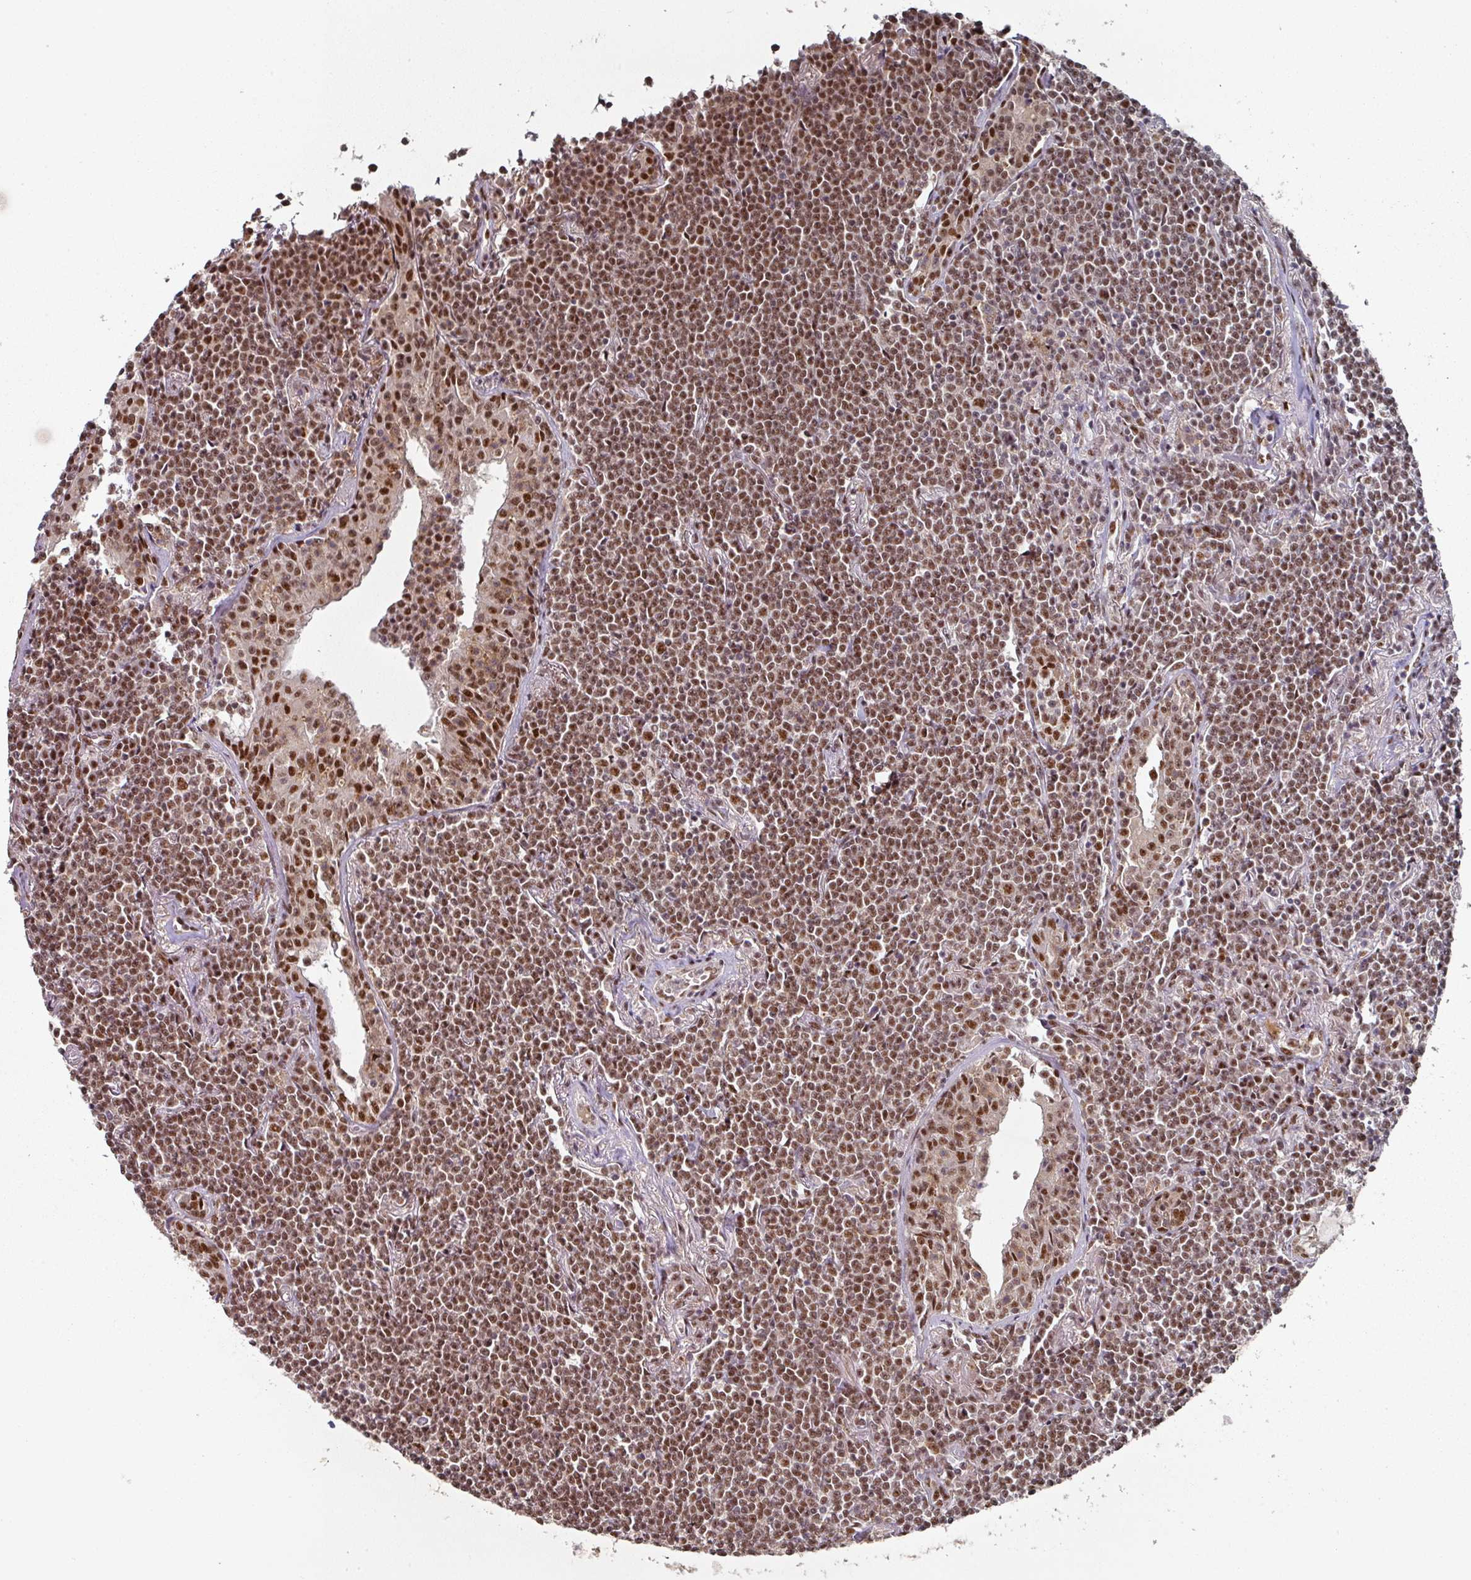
{"staining": {"intensity": "moderate", "quantity": ">75%", "location": "nuclear"}, "tissue": "lymphoma", "cell_type": "Tumor cells", "image_type": "cancer", "snomed": [{"axis": "morphology", "description": "Malignant lymphoma, non-Hodgkin's type, Low grade"}, {"axis": "topography", "description": "Lung"}], "caption": "Tumor cells reveal medium levels of moderate nuclear expression in approximately >75% of cells in low-grade malignant lymphoma, non-Hodgkin's type.", "gene": "MEPCE", "patient": {"sex": "female", "age": 71}}